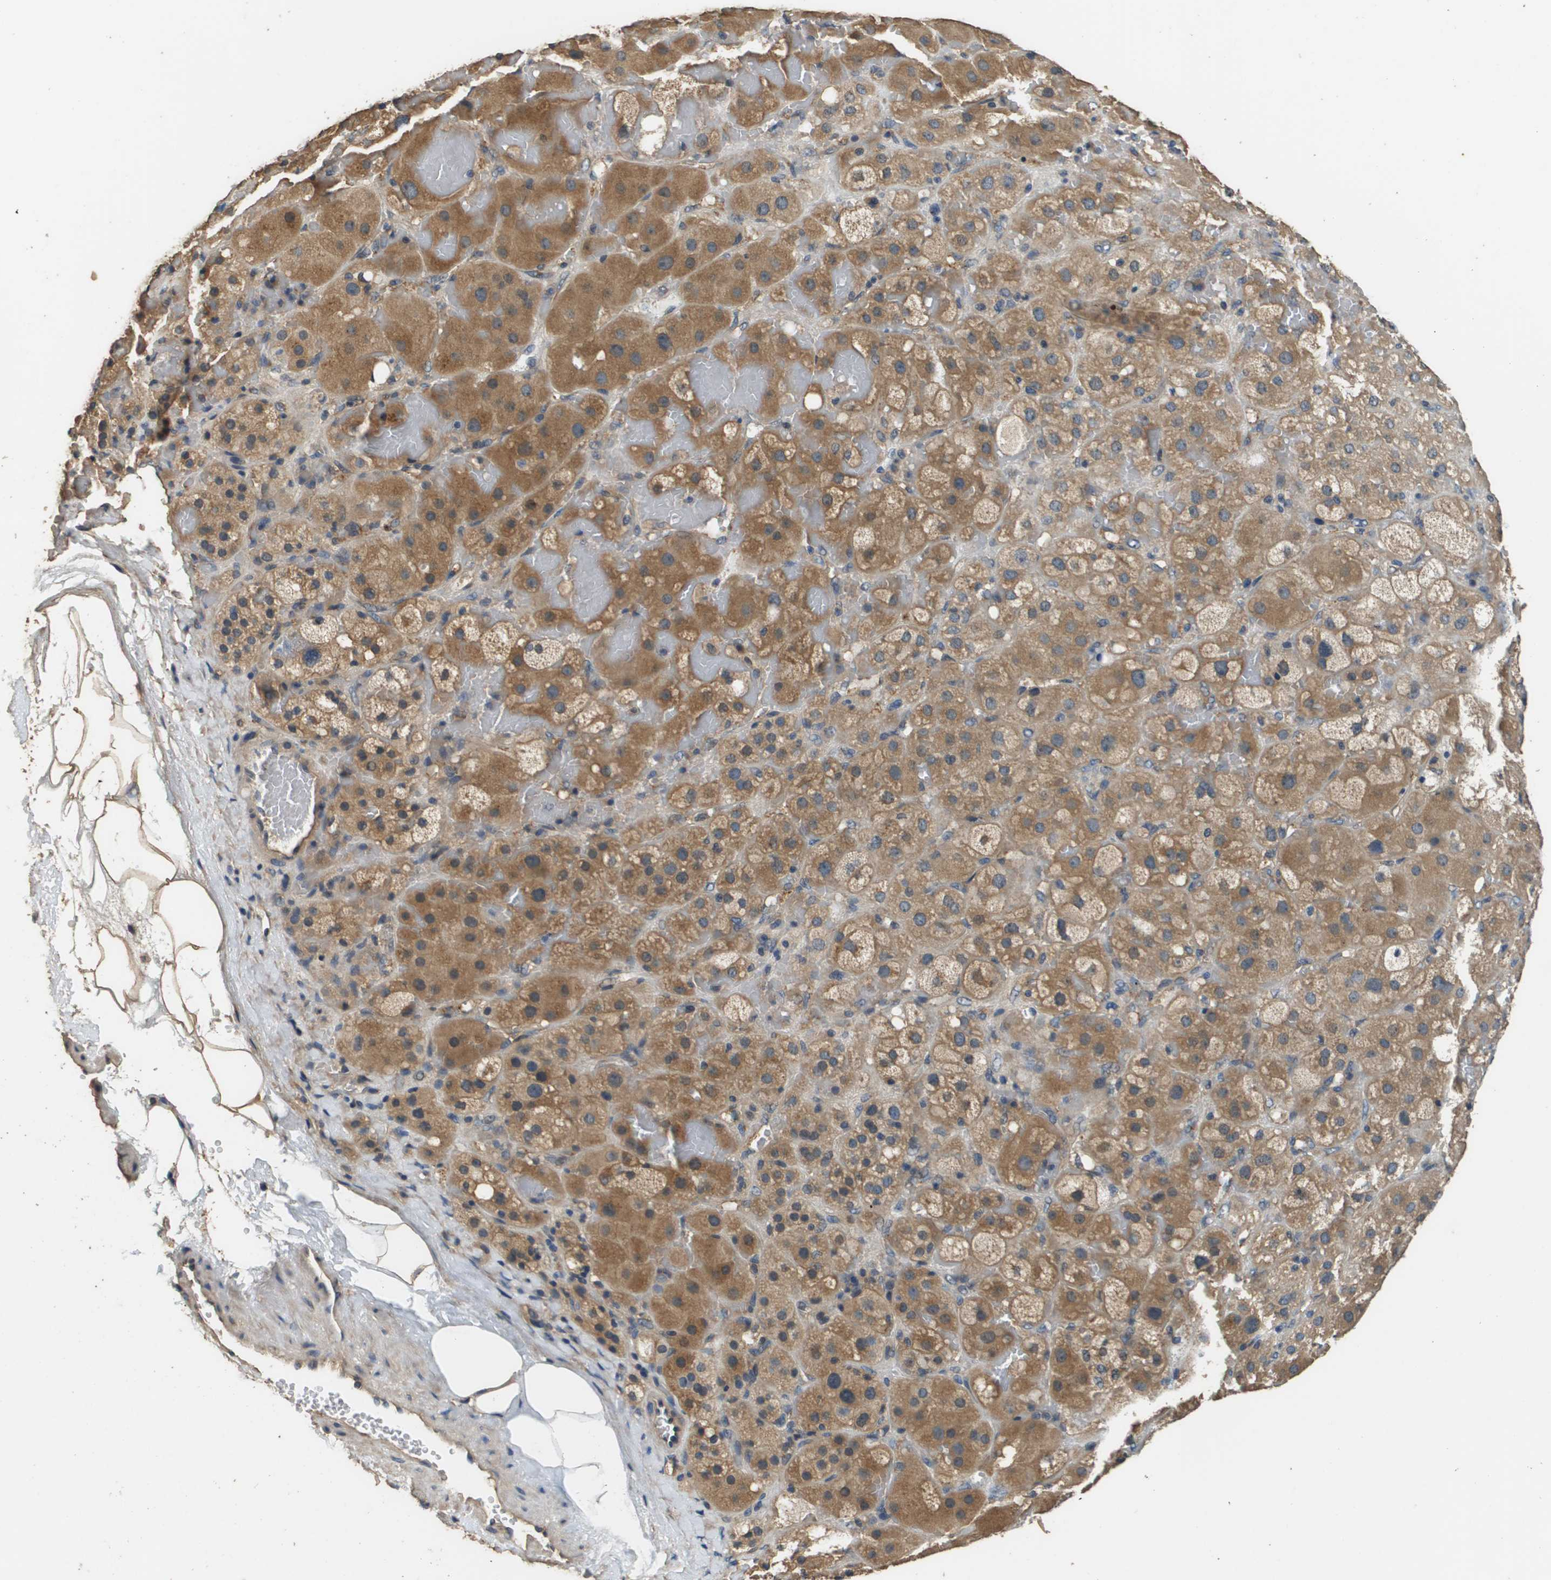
{"staining": {"intensity": "moderate", "quantity": ">75%", "location": "cytoplasmic/membranous"}, "tissue": "adrenal gland", "cell_type": "Glandular cells", "image_type": "normal", "snomed": [{"axis": "morphology", "description": "Normal tissue, NOS"}, {"axis": "topography", "description": "Adrenal gland"}], "caption": "DAB (3,3'-diaminobenzidine) immunohistochemical staining of benign adrenal gland demonstrates moderate cytoplasmic/membranous protein expression in about >75% of glandular cells. Nuclei are stained in blue.", "gene": "RAB6B", "patient": {"sex": "female", "age": 47}}